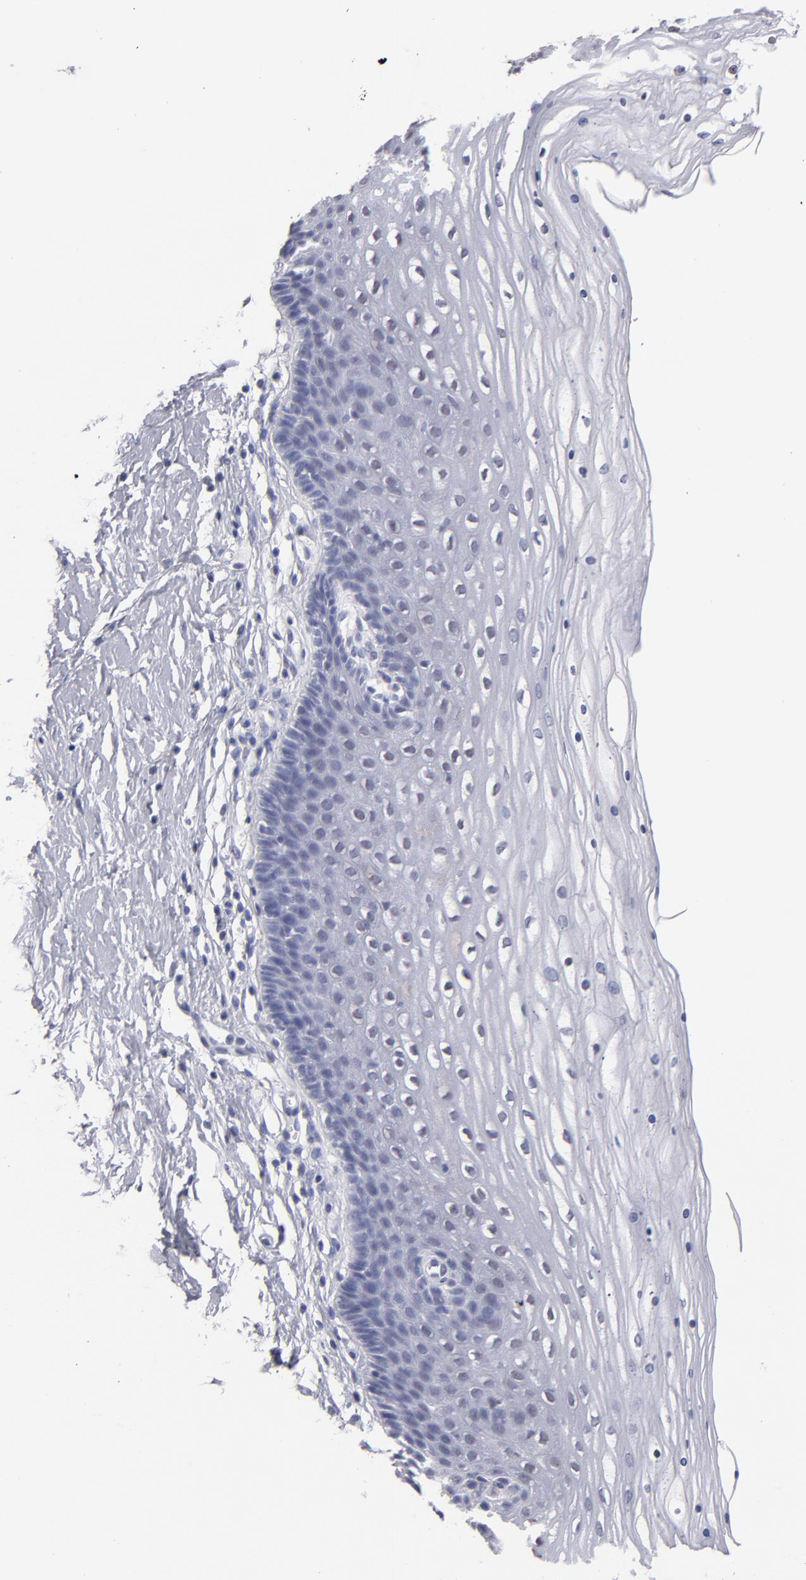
{"staining": {"intensity": "negative", "quantity": "none", "location": "none"}, "tissue": "cervix", "cell_type": "Glandular cells", "image_type": "normal", "snomed": [{"axis": "morphology", "description": "Normal tissue, NOS"}, {"axis": "topography", "description": "Cervix"}], "caption": "Immunohistochemistry histopathology image of unremarkable cervix stained for a protein (brown), which exhibits no positivity in glandular cells.", "gene": "TEX11", "patient": {"sex": "female", "age": 39}}